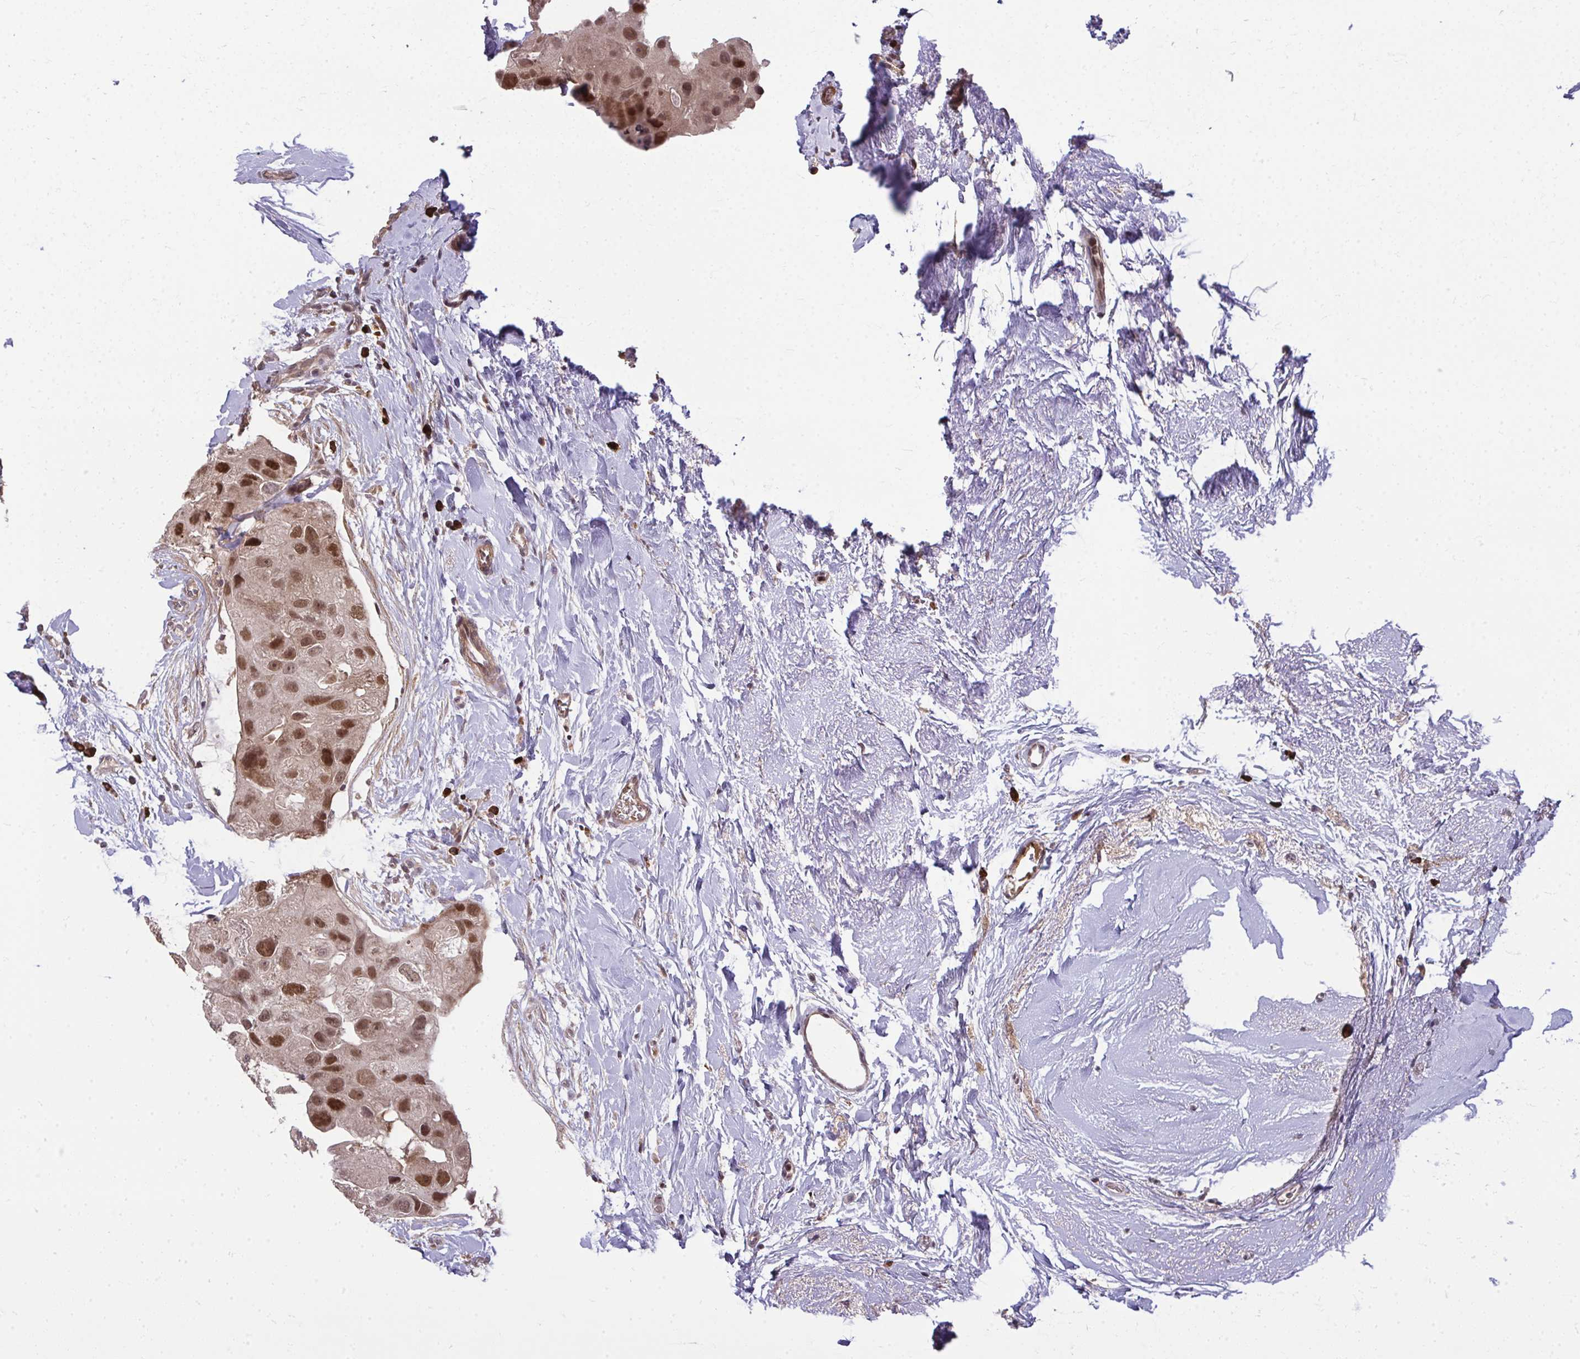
{"staining": {"intensity": "moderate", "quantity": ">75%", "location": "nuclear"}, "tissue": "breast cancer", "cell_type": "Tumor cells", "image_type": "cancer", "snomed": [{"axis": "morphology", "description": "Duct carcinoma"}, {"axis": "topography", "description": "Breast"}], "caption": "Protein expression analysis of invasive ductal carcinoma (breast) demonstrates moderate nuclear expression in about >75% of tumor cells. The protein is stained brown, and the nuclei are stained in blue (DAB (3,3'-diaminobenzidine) IHC with brightfield microscopy, high magnification).", "gene": "ZSCAN9", "patient": {"sex": "female", "age": 43}}